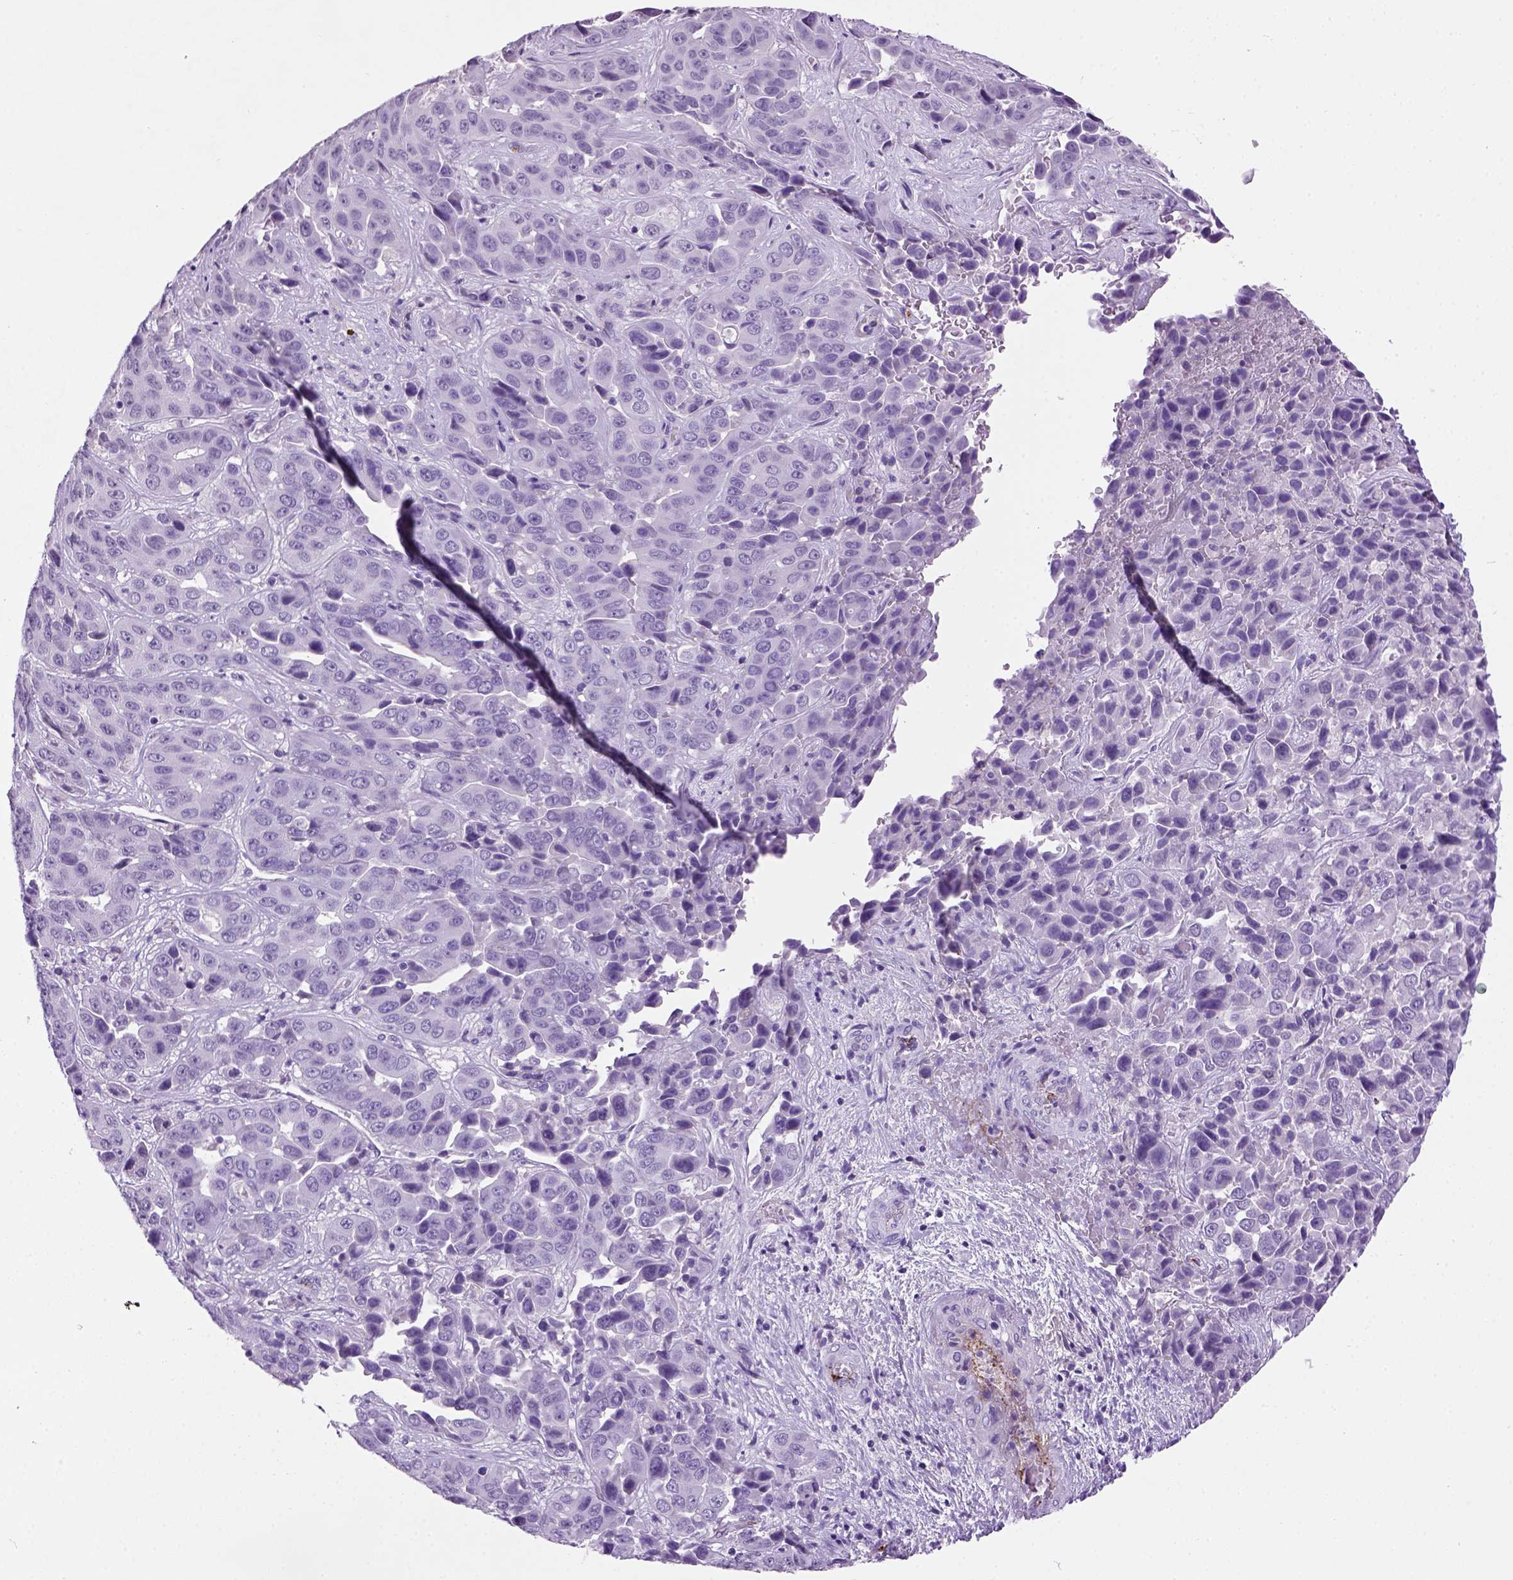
{"staining": {"intensity": "negative", "quantity": "none", "location": "none"}, "tissue": "liver cancer", "cell_type": "Tumor cells", "image_type": "cancer", "snomed": [{"axis": "morphology", "description": "Cholangiocarcinoma"}, {"axis": "topography", "description": "Liver"}], "caption": "This image is of liver cancer stained with immunohistochemistry to label a protein in brown with the nuclei are counter-stained blue. There is no positivity in tumor cells.", "gene": "VWF", "patient": {"sex": "female", "age": 52}}